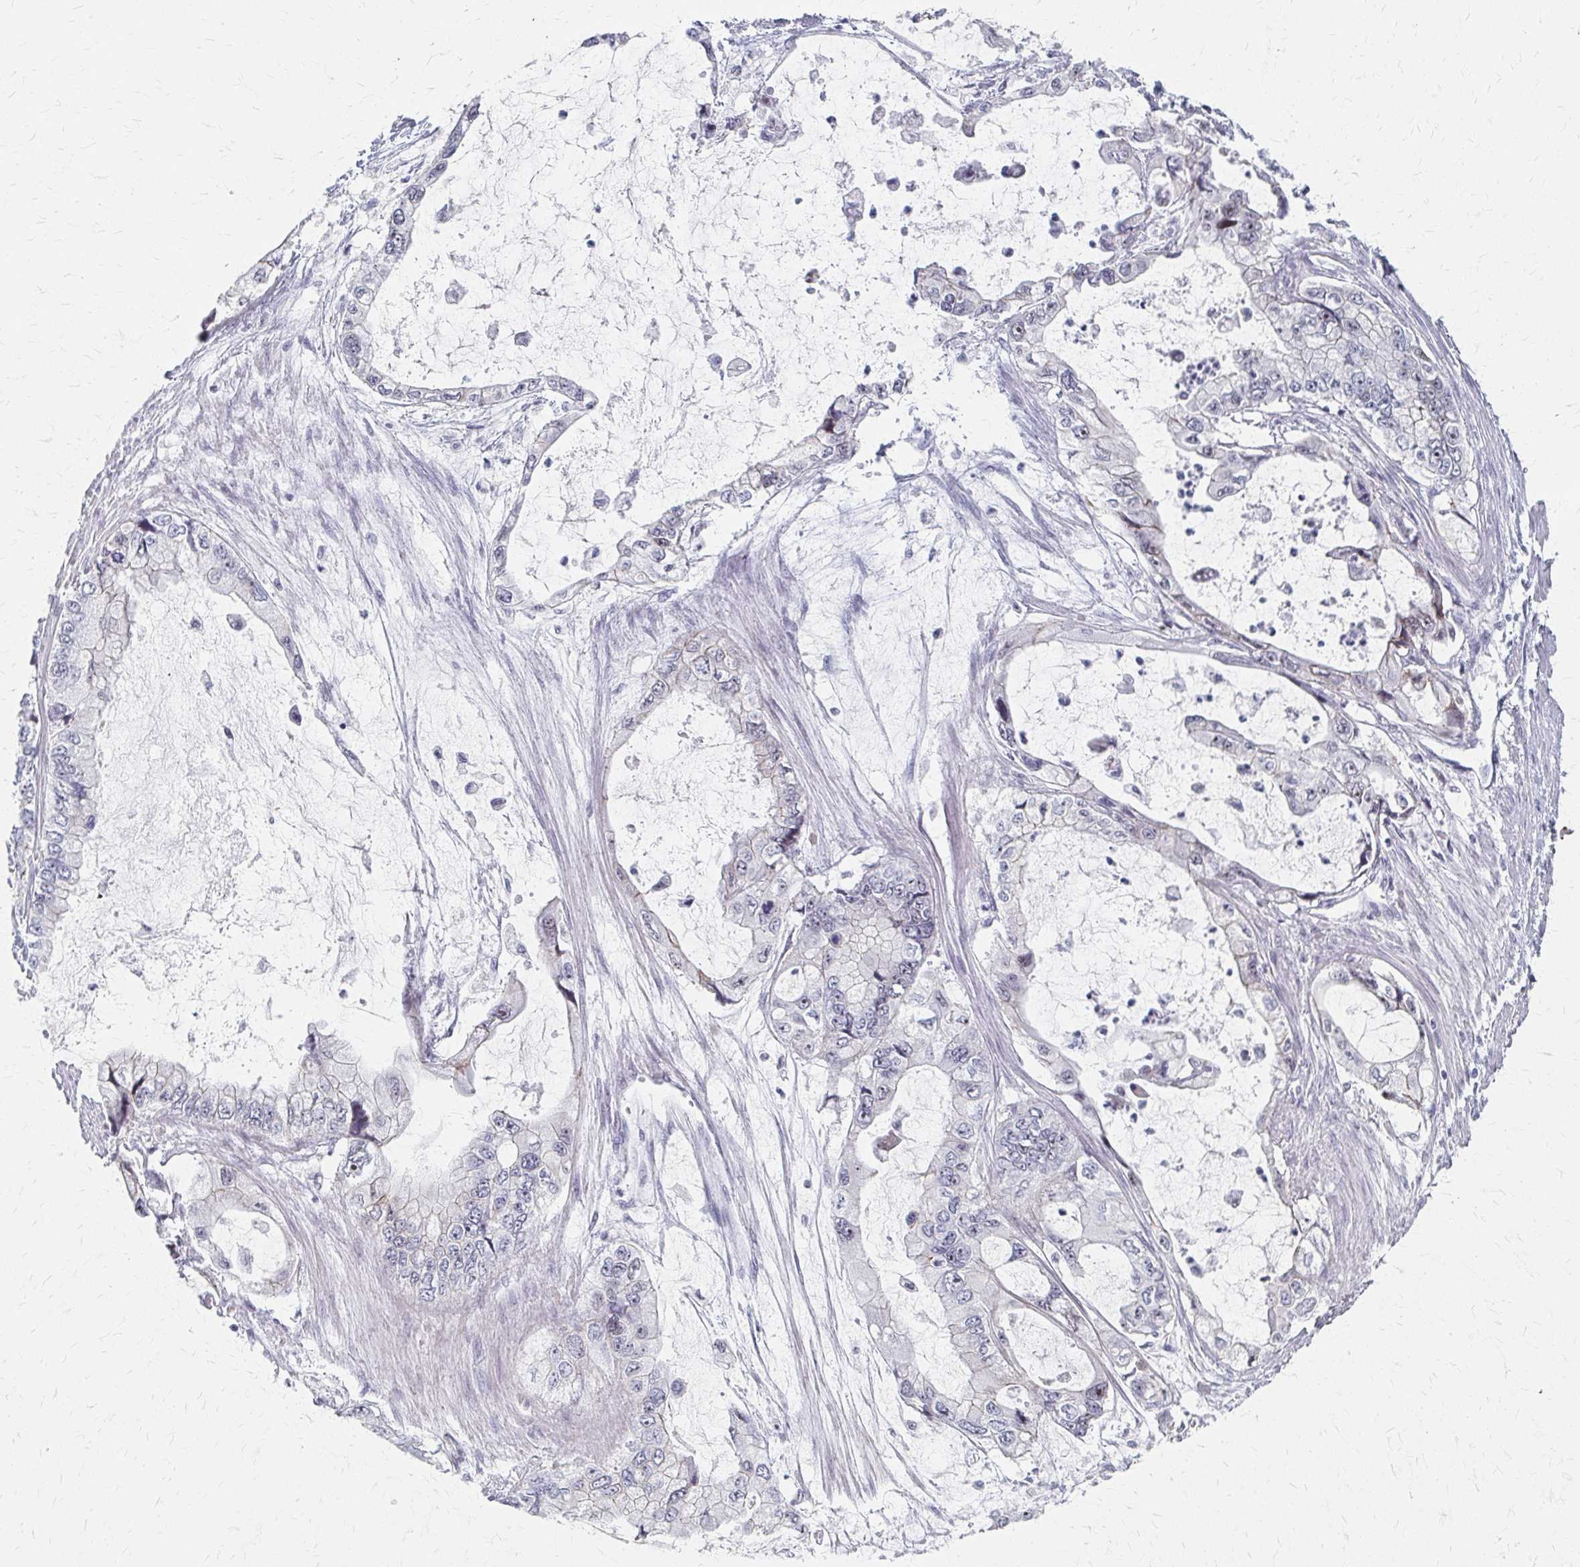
{"staining": {"intensity": "negative", "quantity": "none", "location": "none"}, "tissue": "stomach cancer", "cell_type": "Tumor cells", "image_type": "cancer", "snomed": [{"axis": "morphology", "description": "Adenocarcinoma, NOS"}, {"axis": "topography", "description": "Pancreas"}, {"axis": "topography", "description": "Stomach, upper"}, {"axis": "topography", "description": "Stomach"}], "caption": "Histopathology image shows no protein staining in tumor cells of adenocarcinoma (stomach) tissue.", "gene": "PES1", "patient": {"sex": "male", "age": 77}}